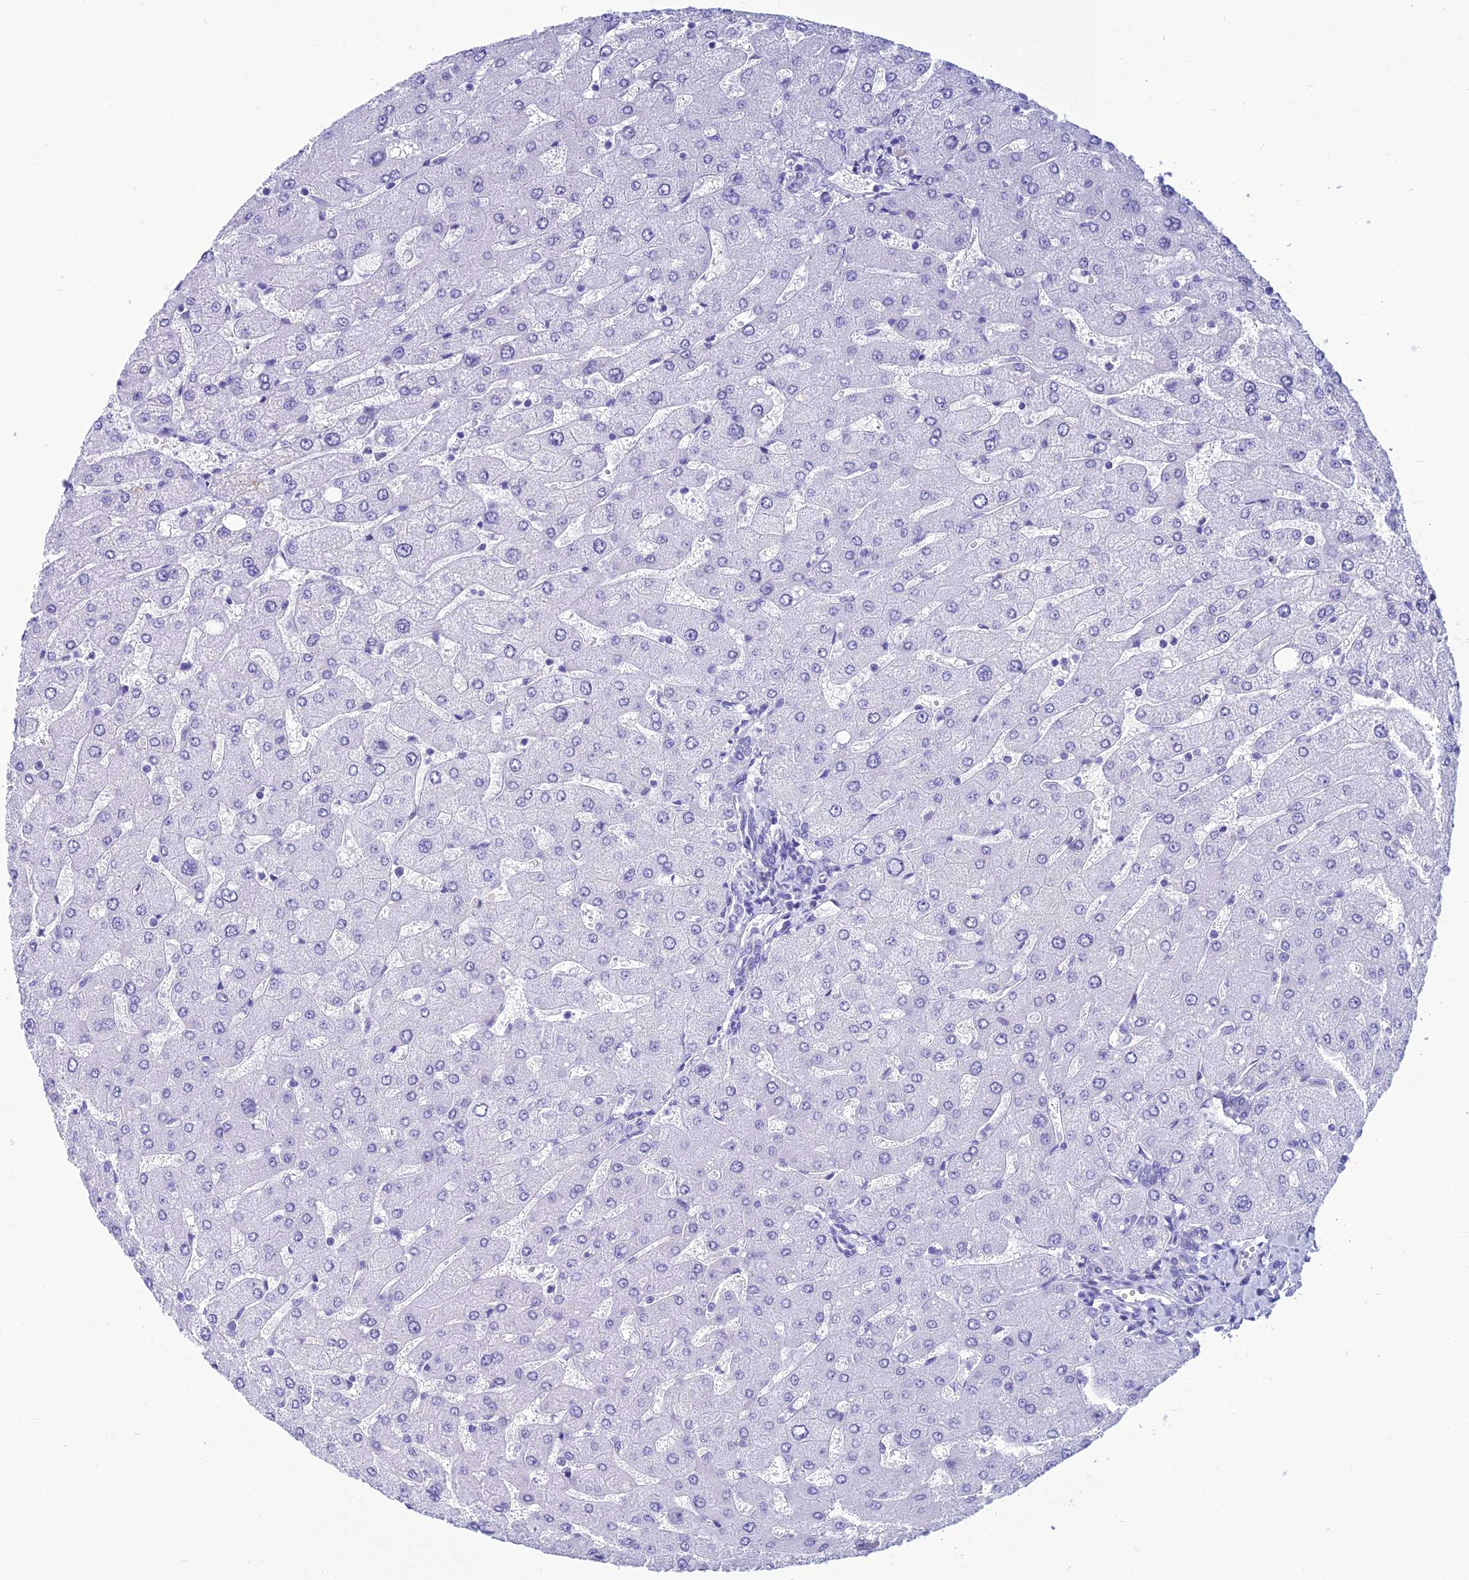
{"staining": {"intensity": "negative", "quantity": "none", "location": "none"}, "tissue": "liver", "cell_type": "Cholangiocytes", "image_type": "normal", "snomed": [{"axis": "morphology", "description": "Normal tissue, NOS"}, {"axis": "topography", "description": "Liver"}], "caption": "Immunohistochemistry (IHC) photomicrograph of benign liver stained for a protein (brown), which displays no staining in cholangiocytes.", "gene": "ZNF442", "patient": {"sex": "male", "age": 55}}